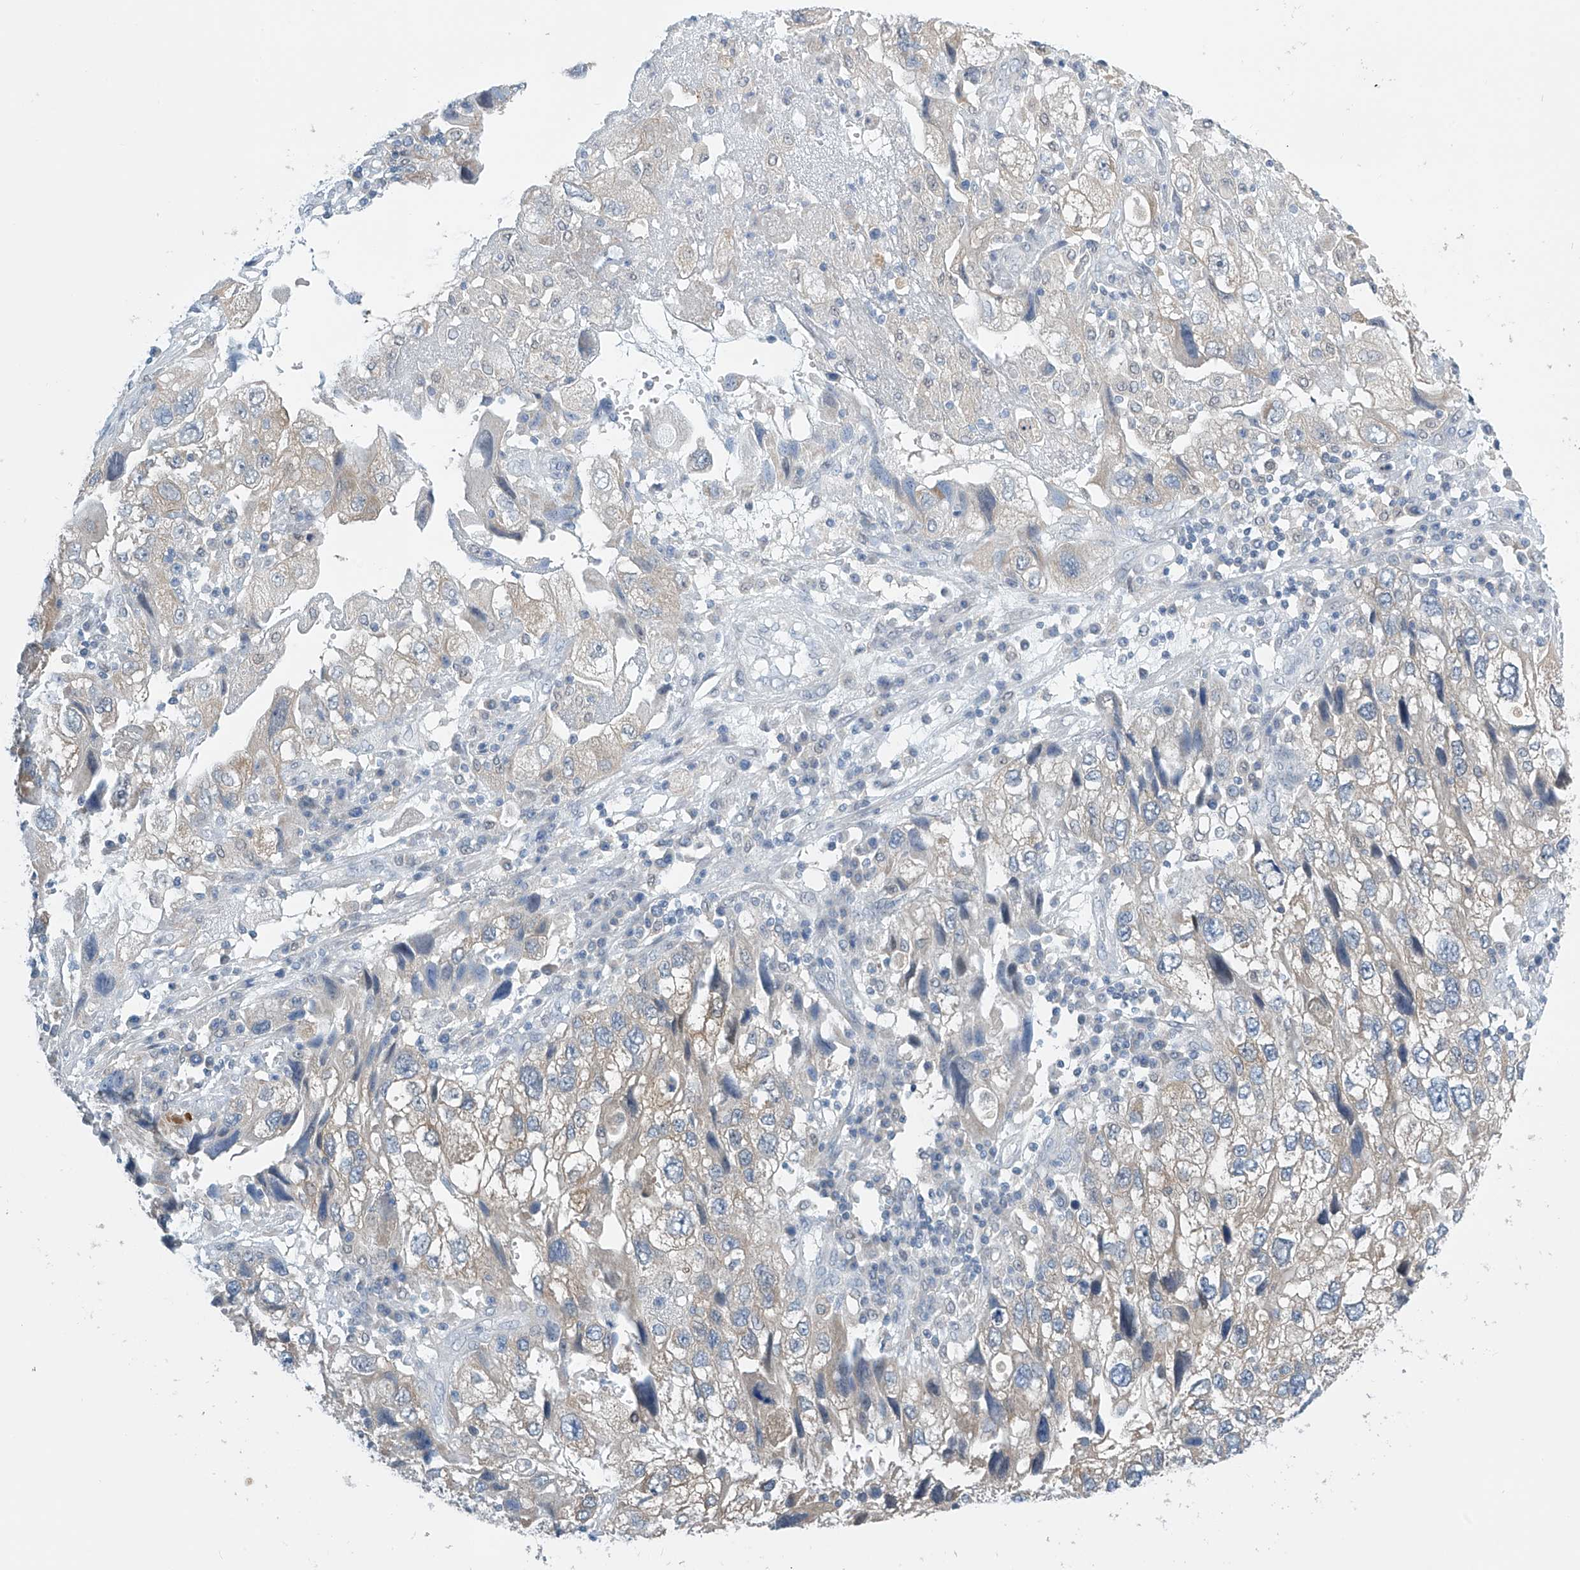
{"staining": {"intensity": "weak", "quantity": "<25%", "location": "cytoplasmic/membranous"}, "tissue": "endometrial cancer", "cell_type": "Tumor cells", "image_type": "cancer", "snomed": [{"axis": "morphology", "description": "Adenocarcinoma, NOS"}, {"axis": "topography", "description": "Endometrium"}], "caption": "Immunohistochemistry photomicrograph of neoplastic tissue: endometrial cancer (adenocarcinoma) stained with DAB (3,3'-diaminobenzidine) demonstrates no significant protein positivity in tumor cells.", "gene": "APLF", "patient": {"sex": "female", "age": 49}}